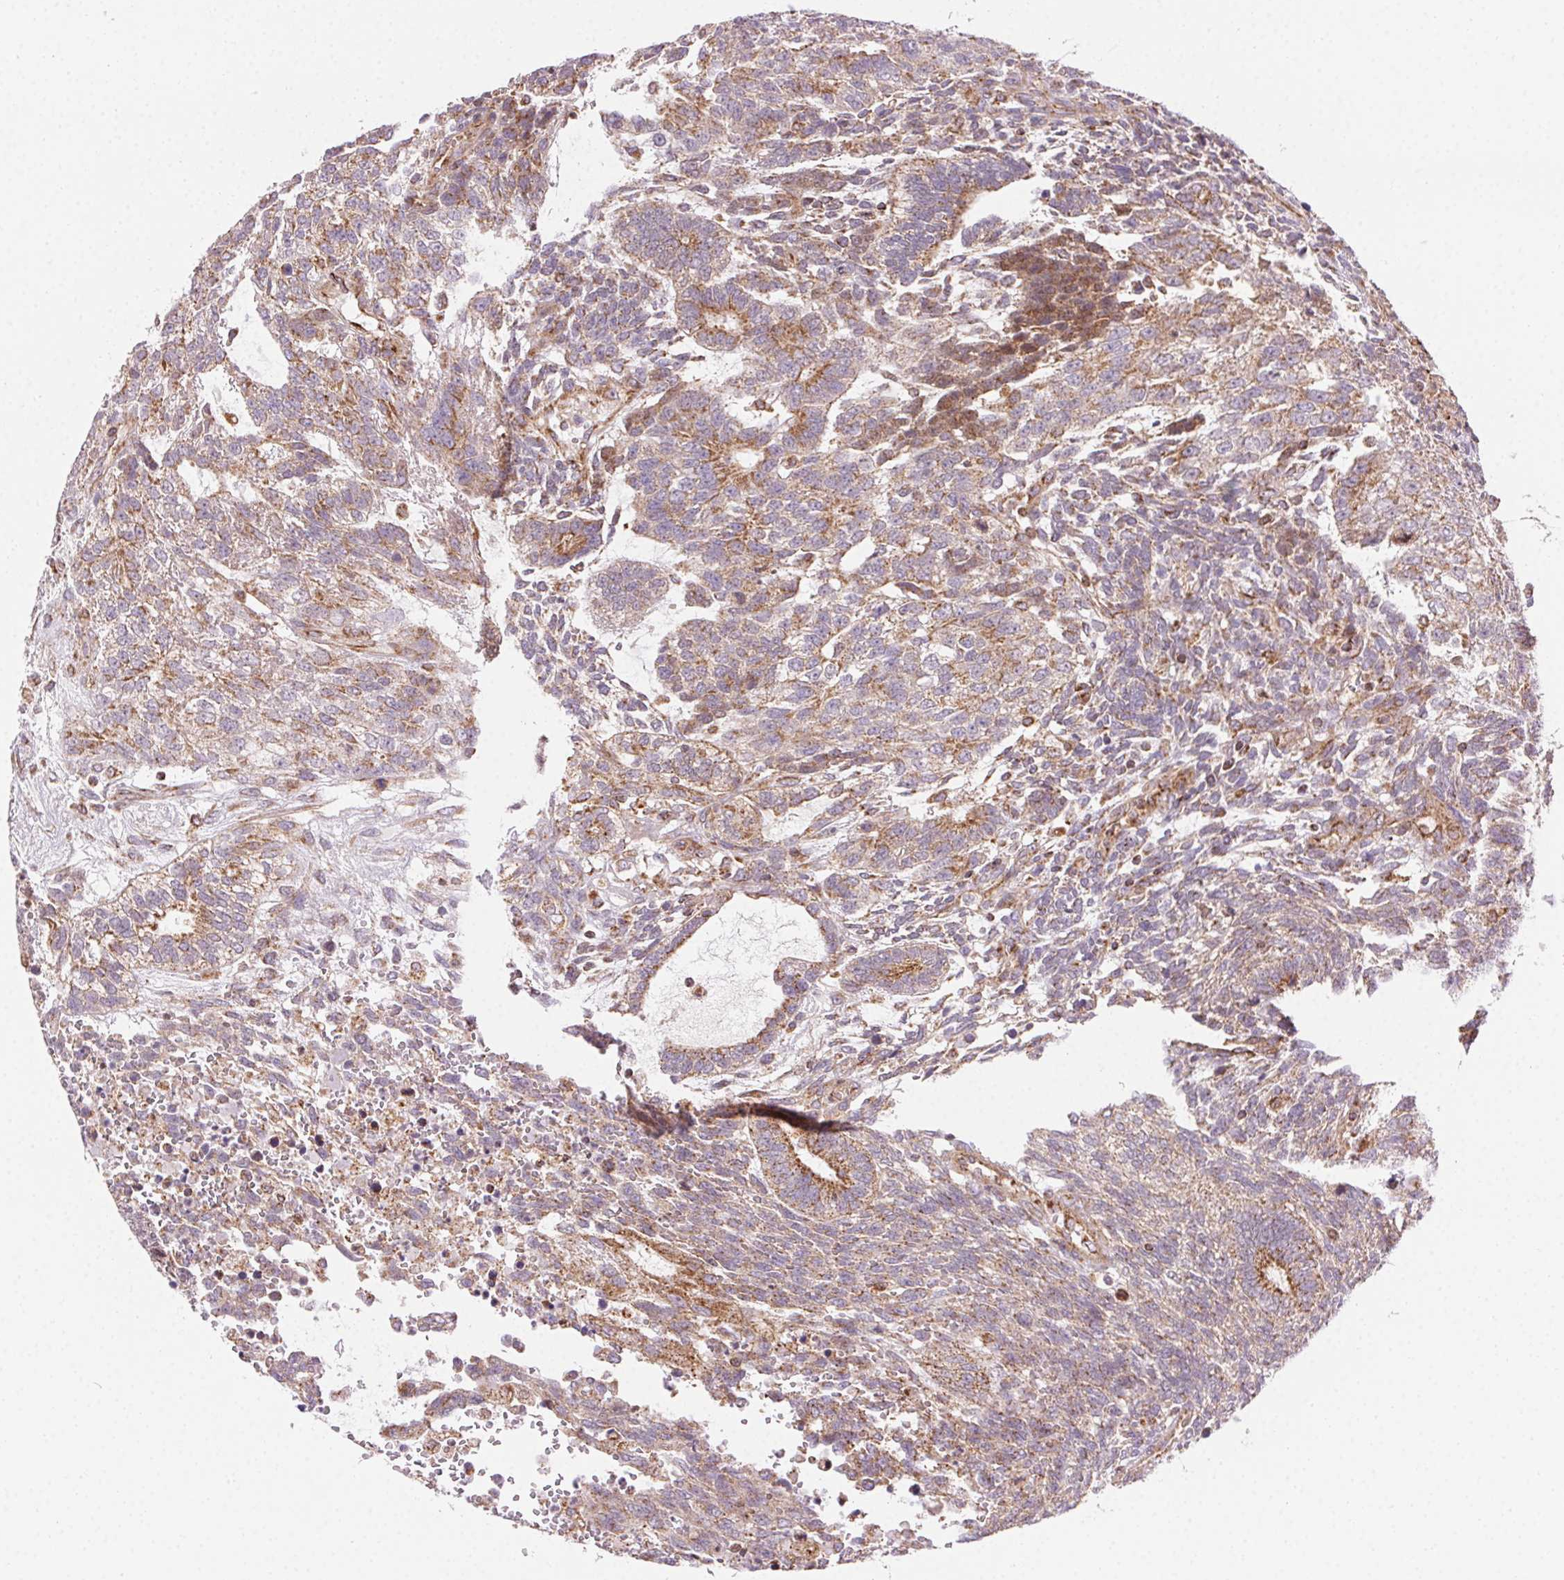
{"staining": {"intensity": "moderate", "quantity": ">75%", "location": "cytoplasmic/membranous"}, "tissue": "testis cancer", "cell_type": "Tumor cells", "image_type": "cancer", "snomed": [{"axis": "morphology", "description": "Carcinoma, Embryonal, NOS"}, {"axis": "topography", "description": "Testis"}], "caption": "Immunohistochemical staining of human testis embryonal carcinoma exhibits medium levels of moderate cytoplasmic/membranous protein positivity in about >75% of tumor cells.", "gene": "CLPB", "patient": {"sex": "male", "age": 23}}